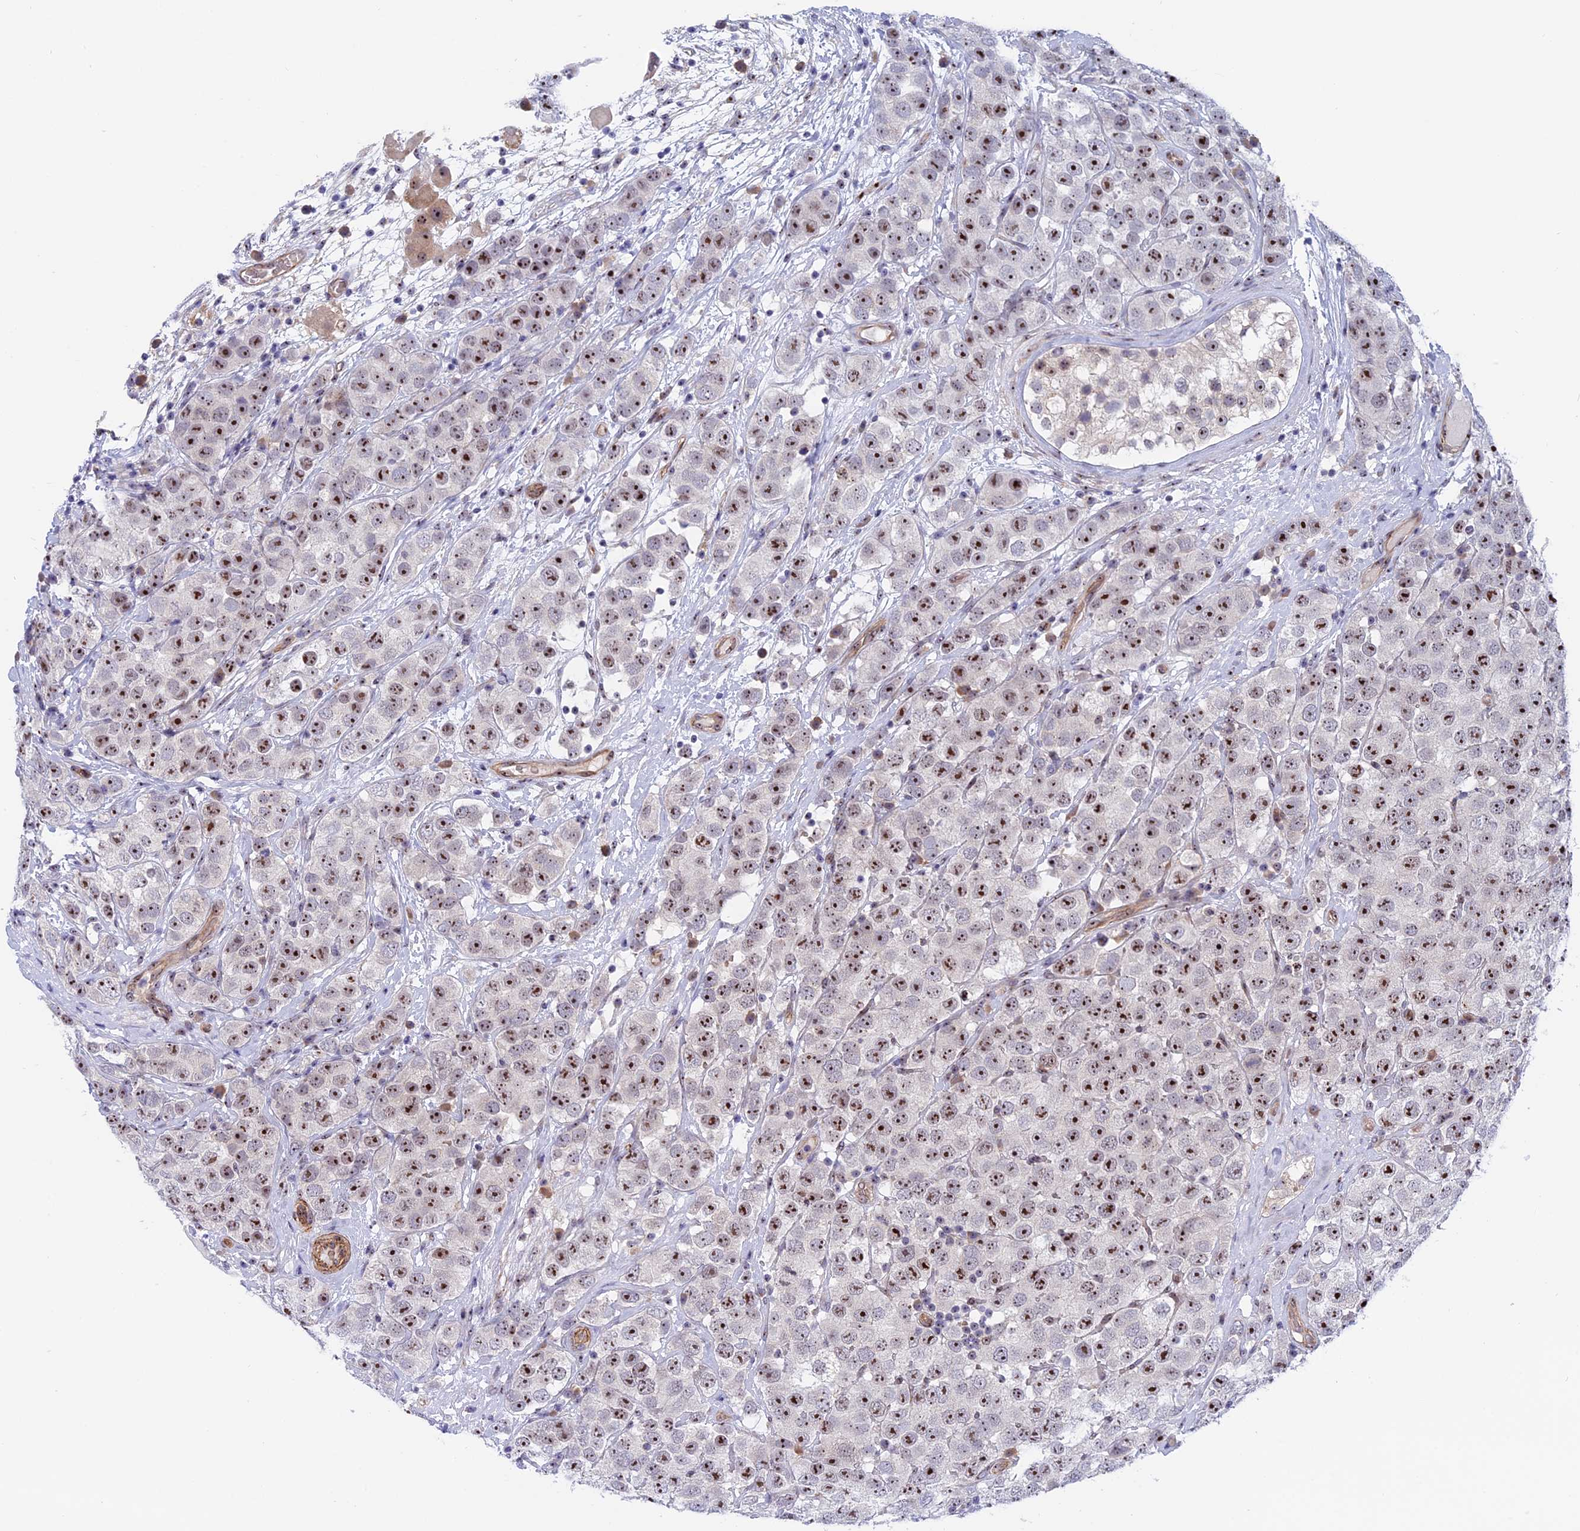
{"staining": {"intensity": "strong", "quantity": ">75%", "location": "nuclear"}, "tissue": "testis cancer", "cell_type": "Tumor cells", "image_type": "cancer", "snomed": [{"axis": "morphology", "description": "Seminoma, NOS"}, {"axis": "topography", "description": "Testis"}], "caption": "Protein expression analysis of human seminoma (testis) reveals strong nuclear expression in about >75% of tumor cells.", "gene": "DBNDD1", "patient": {"sex": "male", "age": 28}}